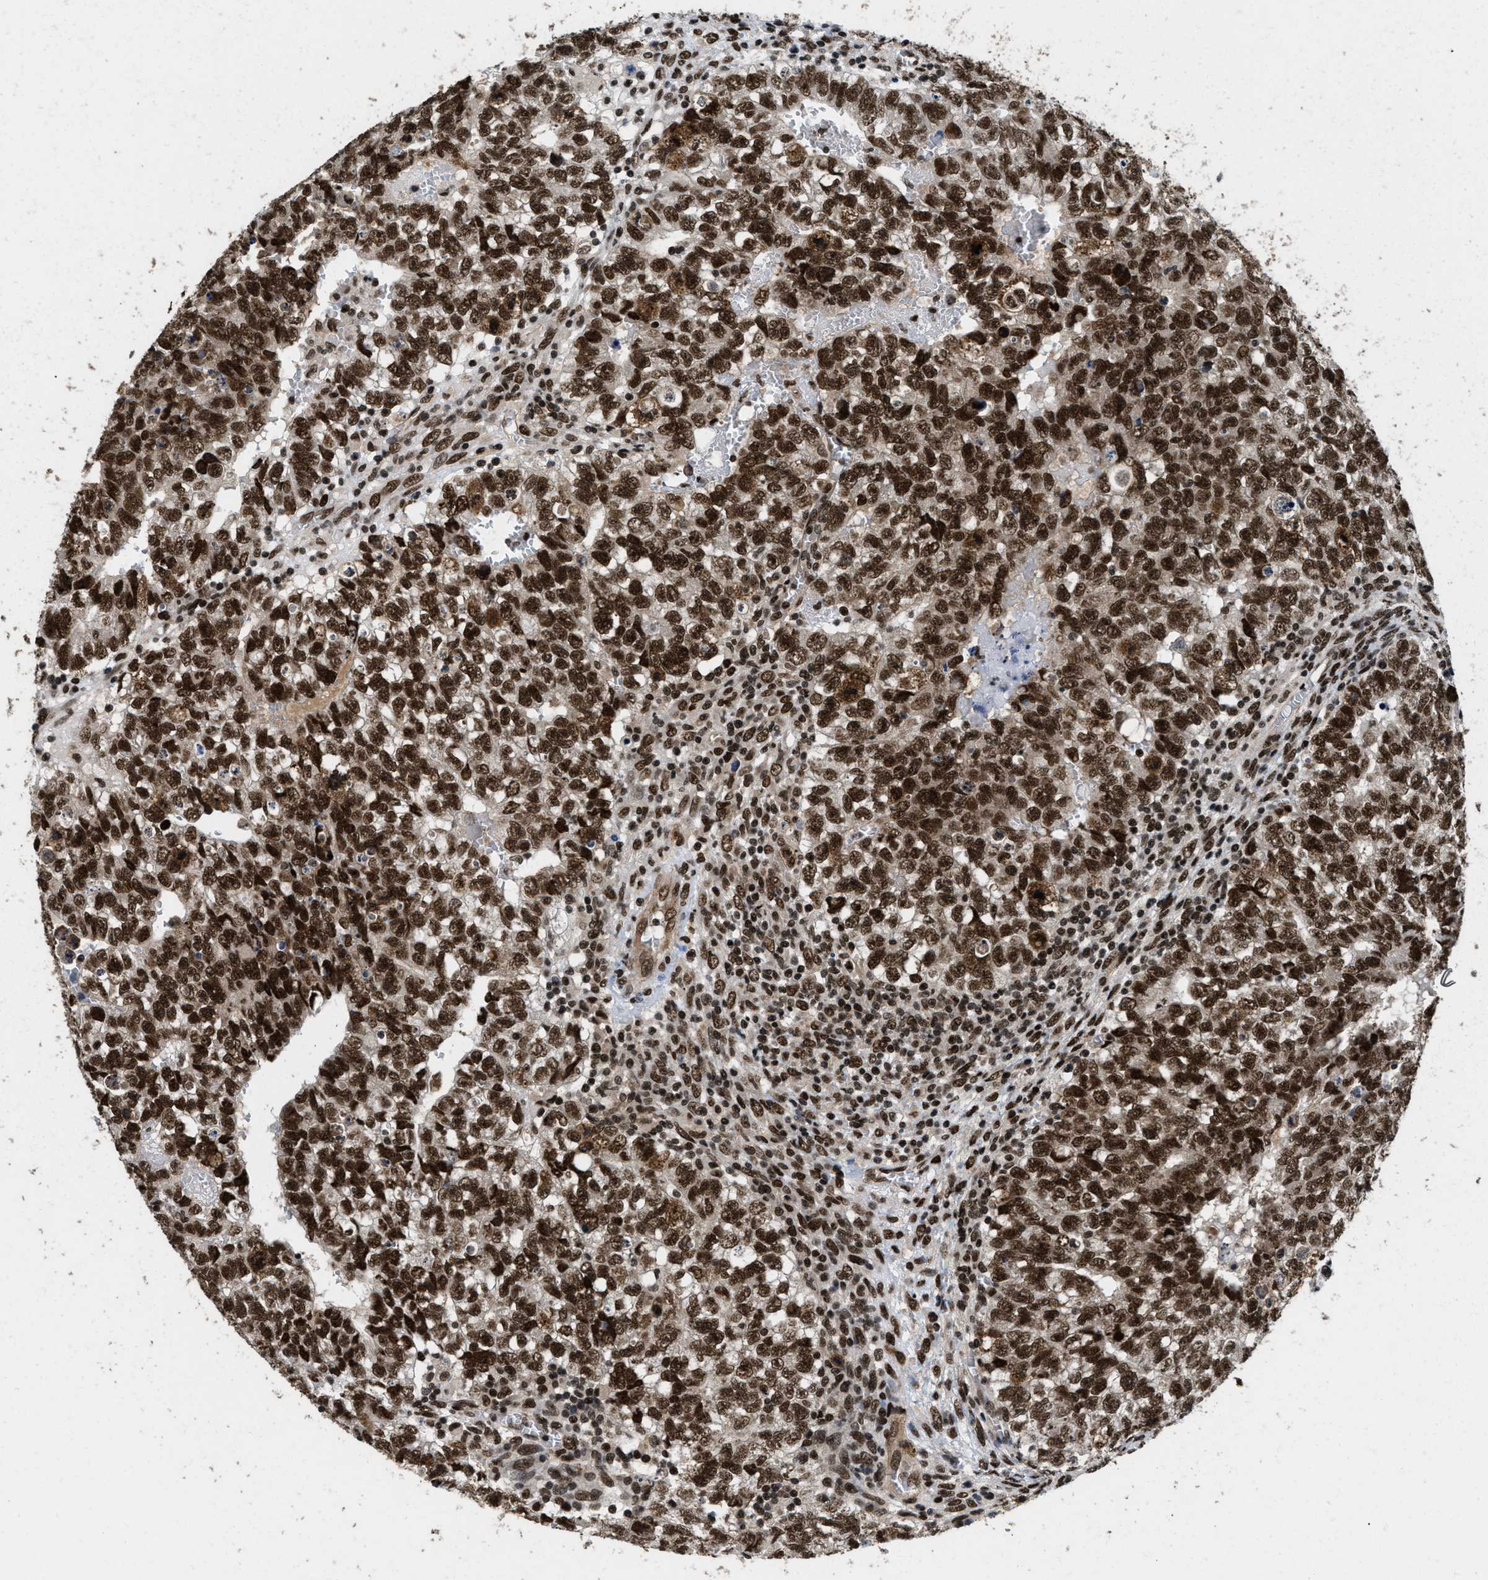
{"staining": {"intensity": "strong", "quantity": ">75%", "location": "nuclear"}, "tissue": "testis cancer", "cell_type": "Tumor cells", "image_type": "cancer", "snomed": [{"axis": "morphology", "description": "Seminoma, NOS"}, {"axis": "morphology", "description": "Carcinoma, Embryonal, NOS"}, {"axis": "topography", "description": "Testis"}], "caption": "Strong nuclear protein expression is seen in about >75% of tumor cells in embryonal carcinoma (testis). The staining was performed using DAB to visualize the protein expression in brown, while the nuclei were stained in blue with hematoxylin (Magnification: 20x).", "gene": "SAFB", "patient": {"sex": "male", "age": 38}}